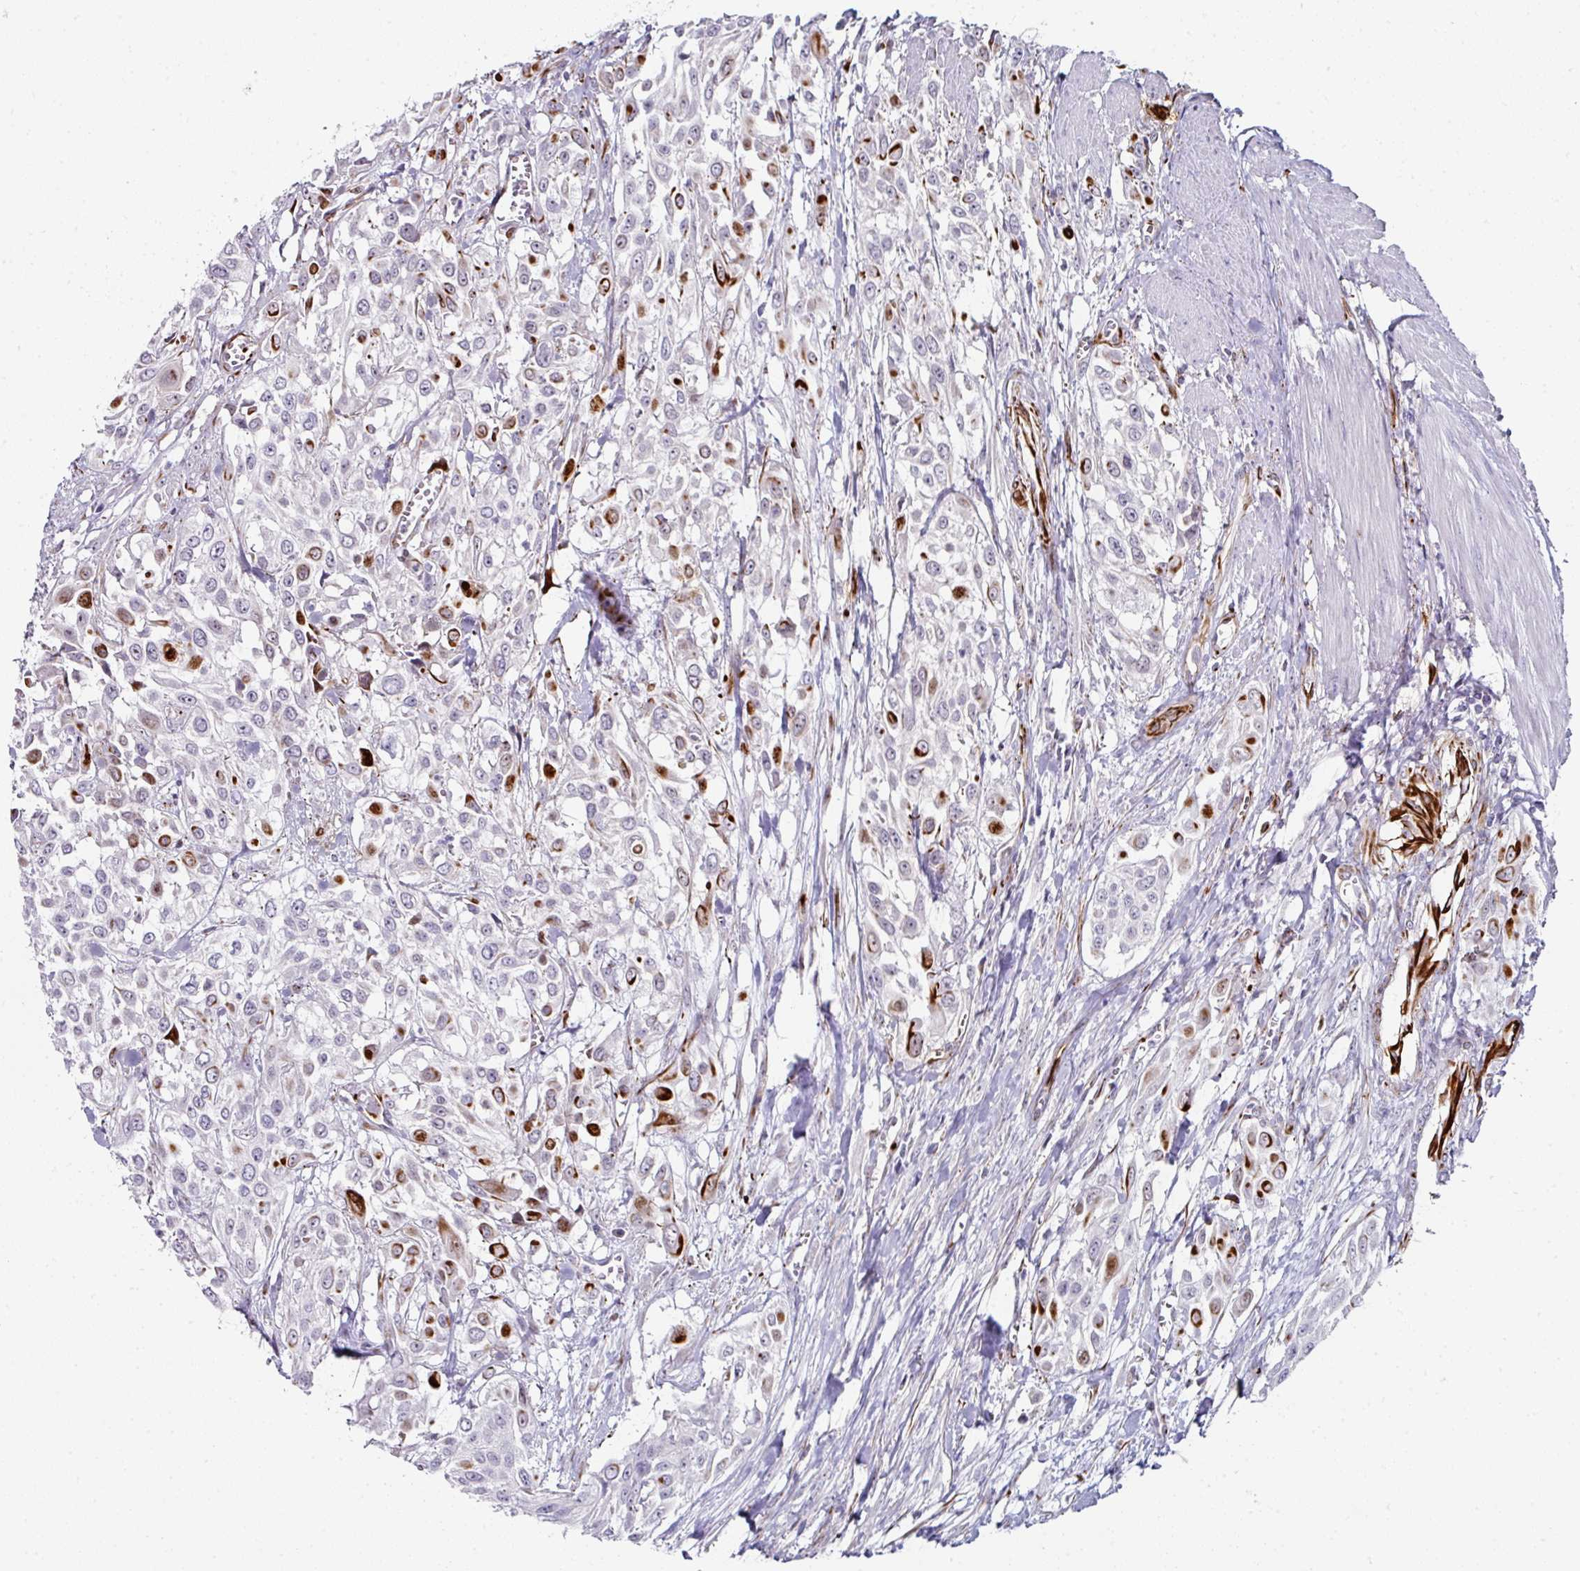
{"staining": {"intensity": "strong", "quantity": "<25%", "location": "cytoplasmic/membranous"}, "tissue": "urothelial cancer", "cell_type": "Tumor cells", "image_type": "cancer", "snomed": [{"axis": "morphology", "description": "Urothelial carcinoma, High grade"}, {"axis": "topography", "description": "Urinary bladder"}], "caption": "This is a histology image of immunohistochemistry (IHC) staining of urothelial carcinoma (high-grade), which shows strong positivity in the cytoplasmic/membranous of tumor cells.", "gene": "TMPRSS9", "patient": {"sex": "male", "age": 57}}